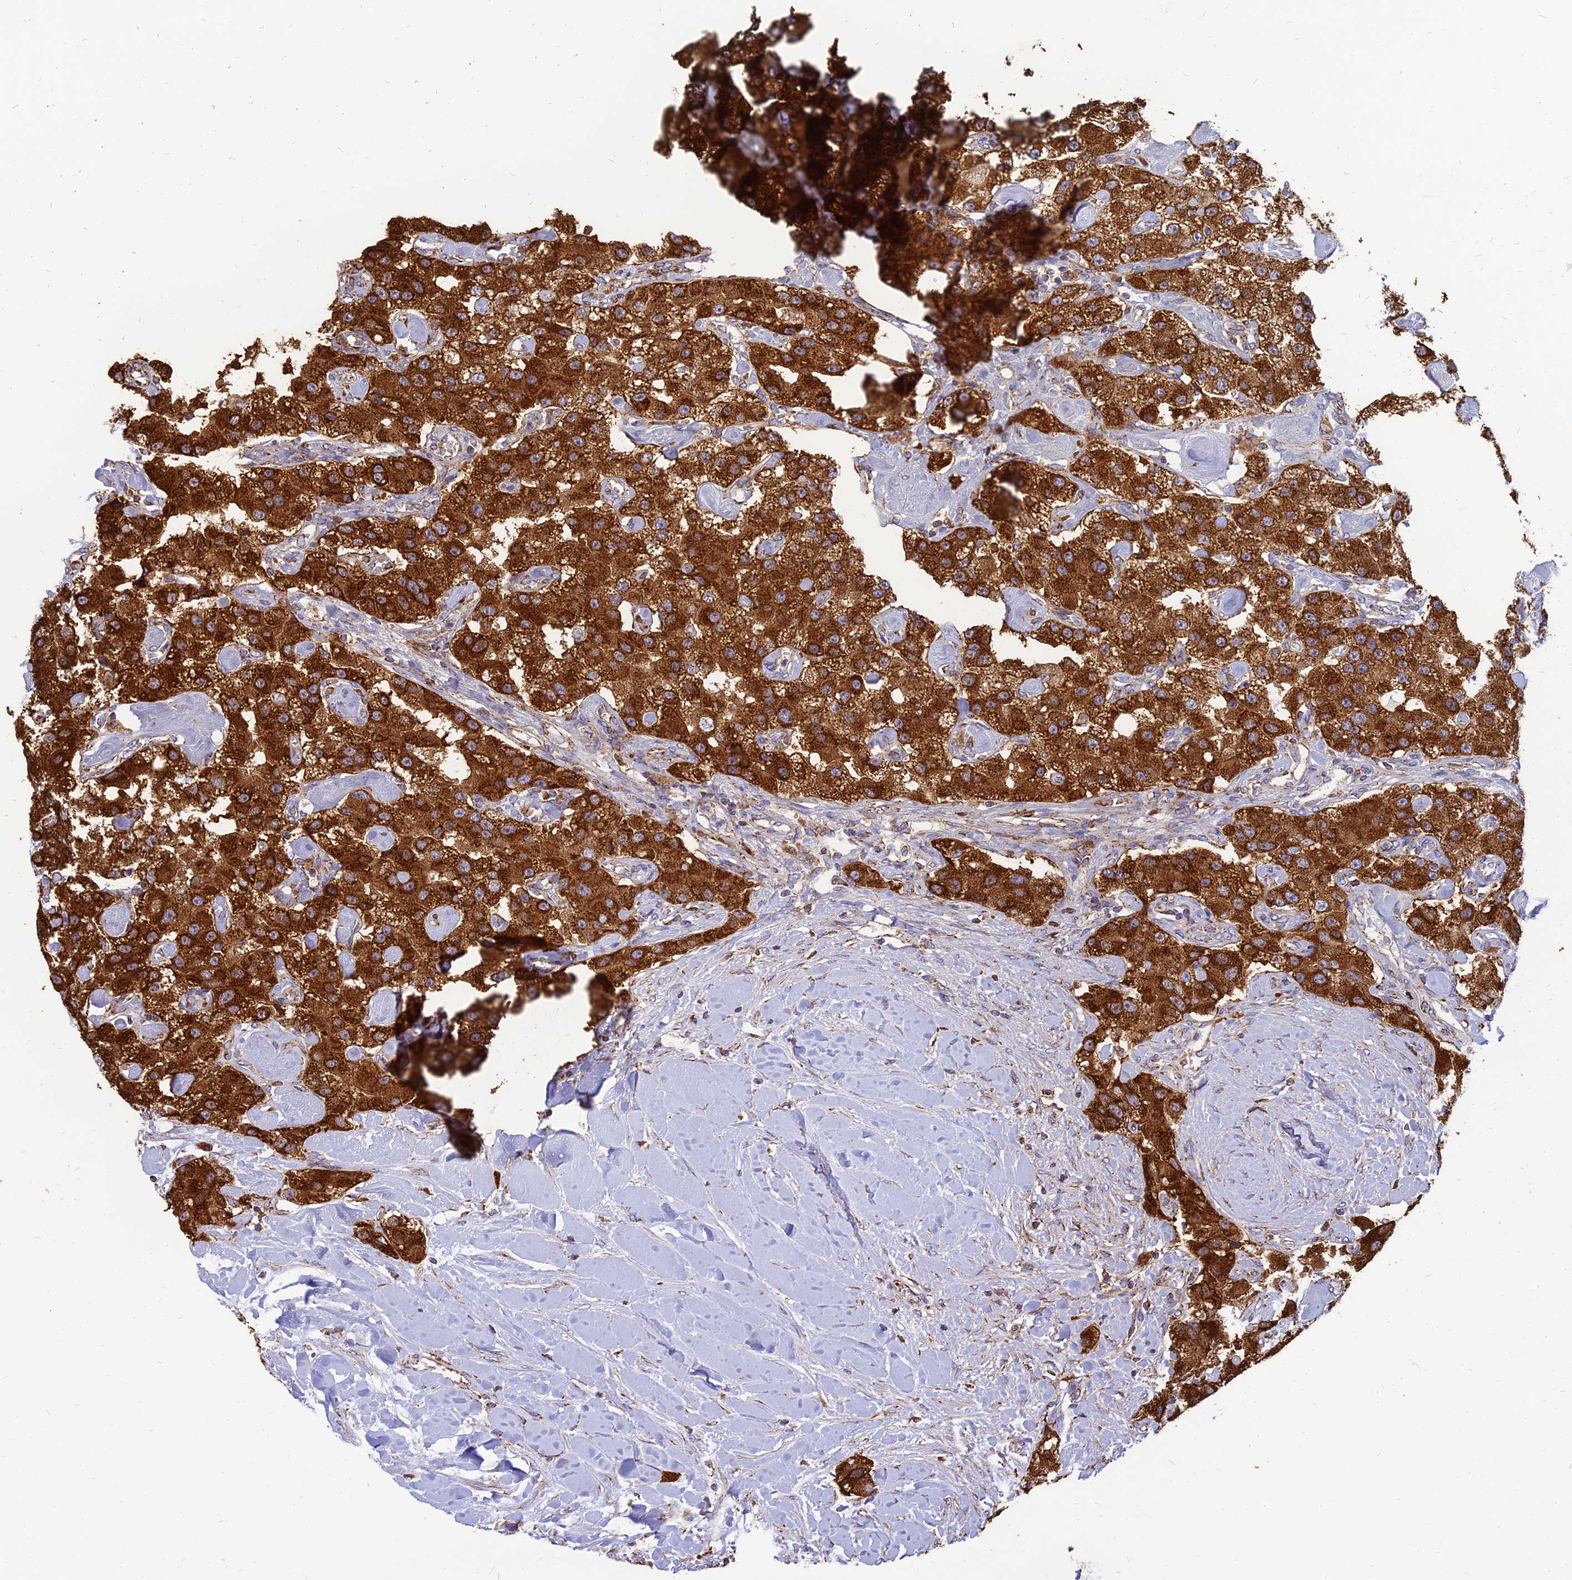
{"staining": {"intensity": "strong", "quantity": ">75%", "location": "cytoplasmic/membranous"}, "tissue": "carcinoid", "cell_type": "Tumor cells", "image_type": "cancer", "snomed": [{"axis": "morphology", "description": "Carcinoid, malignant, NOS"}, {"axis": "topography", "description": "Pancreas"}], "caption": "Immunohistochemical staining of carcinoid reveals strong cytoplasmic/membranous protein staining in about >75% of tumor cells.", "gene": "THUMPD2", "patient": {"sex": "male", "age": 41}}